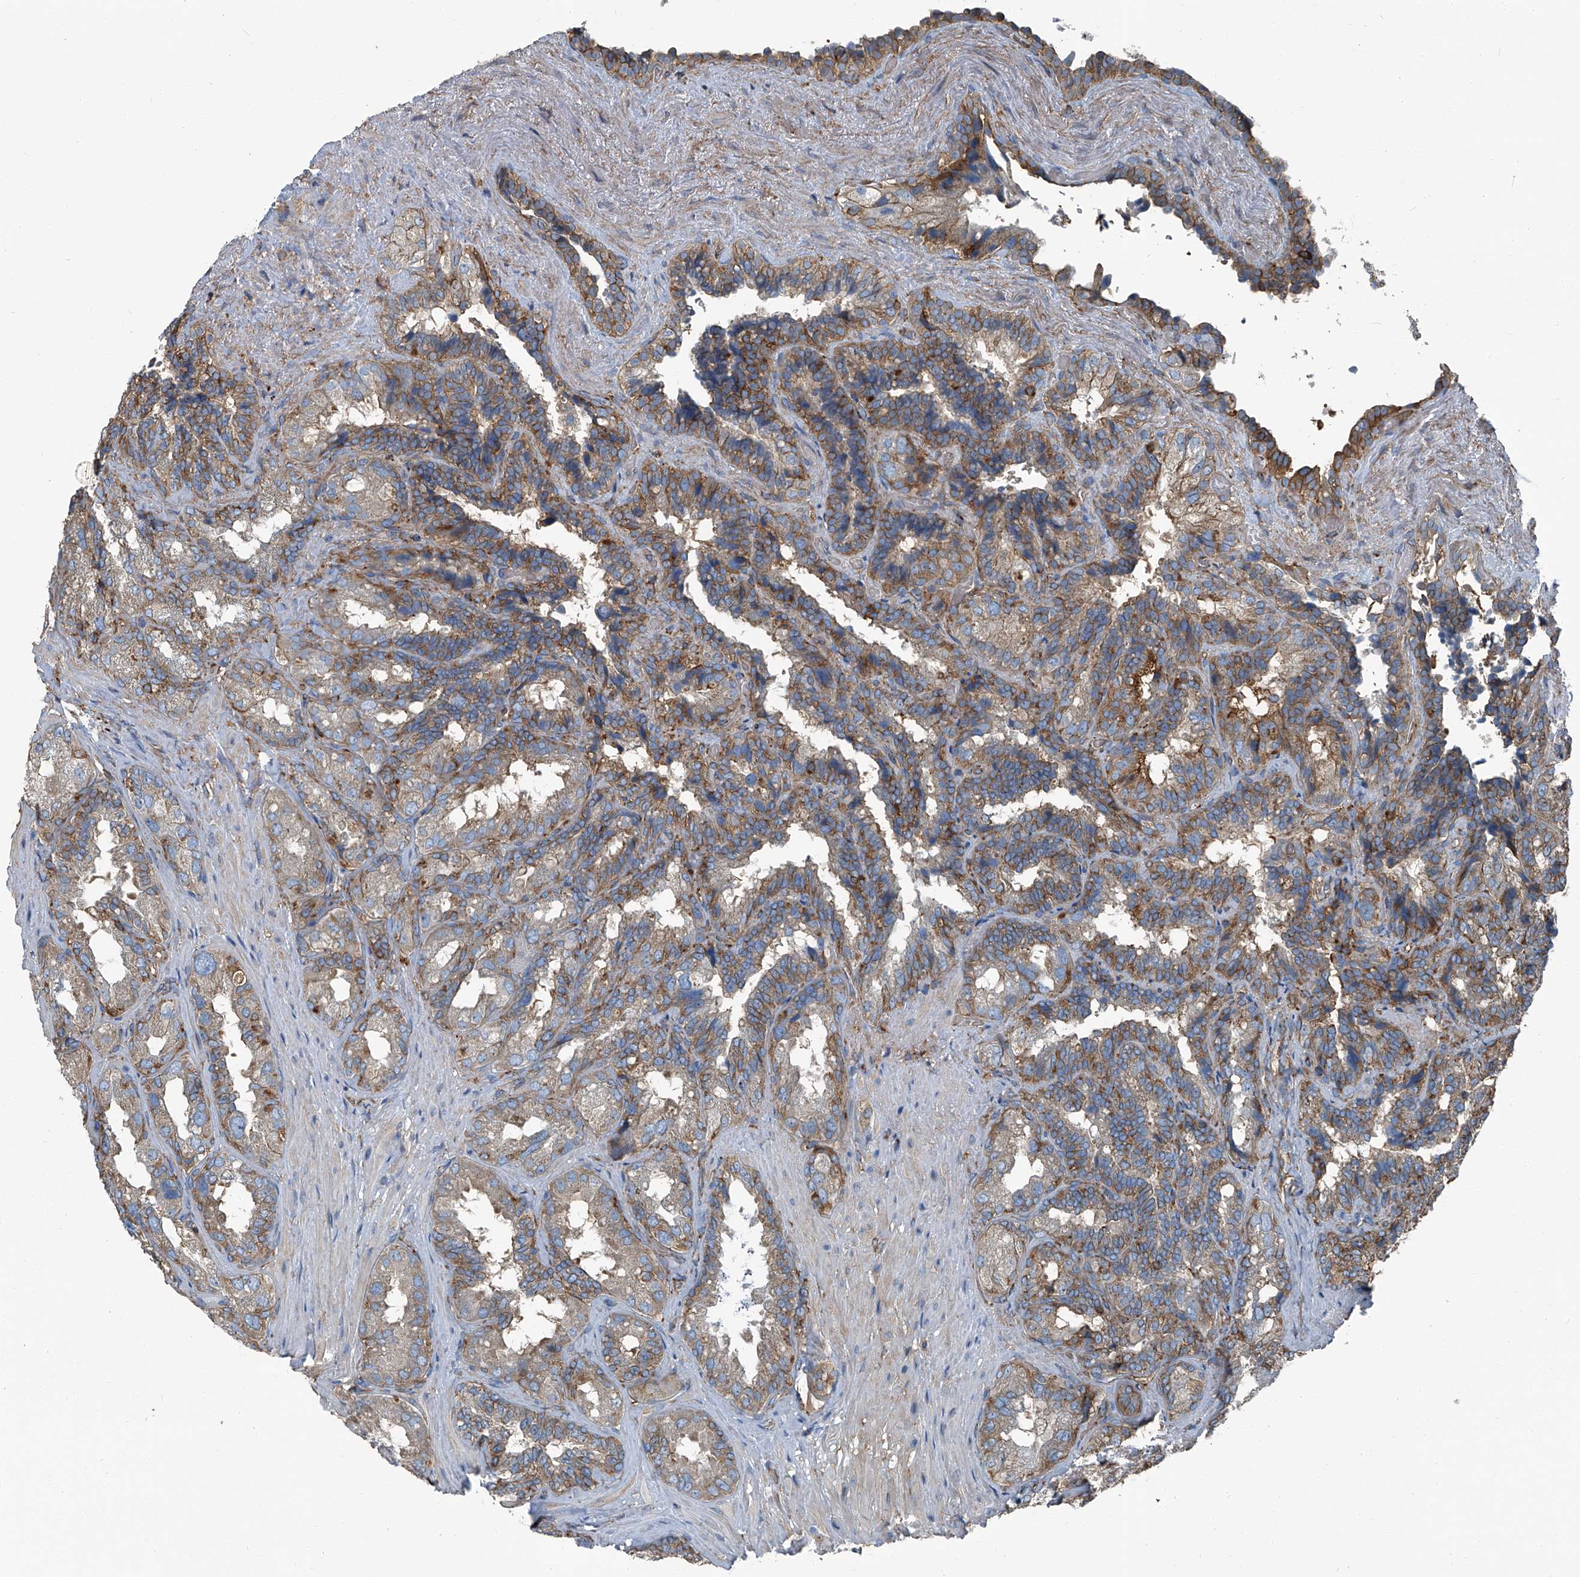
{"staining": {"intensity": "moderate", "quantity": "25%-75%", "location": "cytoplasmic/membranous"}, "tissue": "seminal vesicle", "cell_type": "Glandular cells", "image_type": "normal", "snomed": [{"axis": "morphology", "description": "Normal tissue, NOS"}, {"axis": "topography", "description": "Seminal veicle"}, {"axis": "topography", "description": "Peripheral nerve tissue"}], "caption": "Human seminal vesicle stained with a brown dye reveals moderate cytoplasmic/membranous positive expression in approximately 25%-75% of glandular cells.", "gene": "SEPTIN7", "patient": {"sex": "male", "age": 63}}